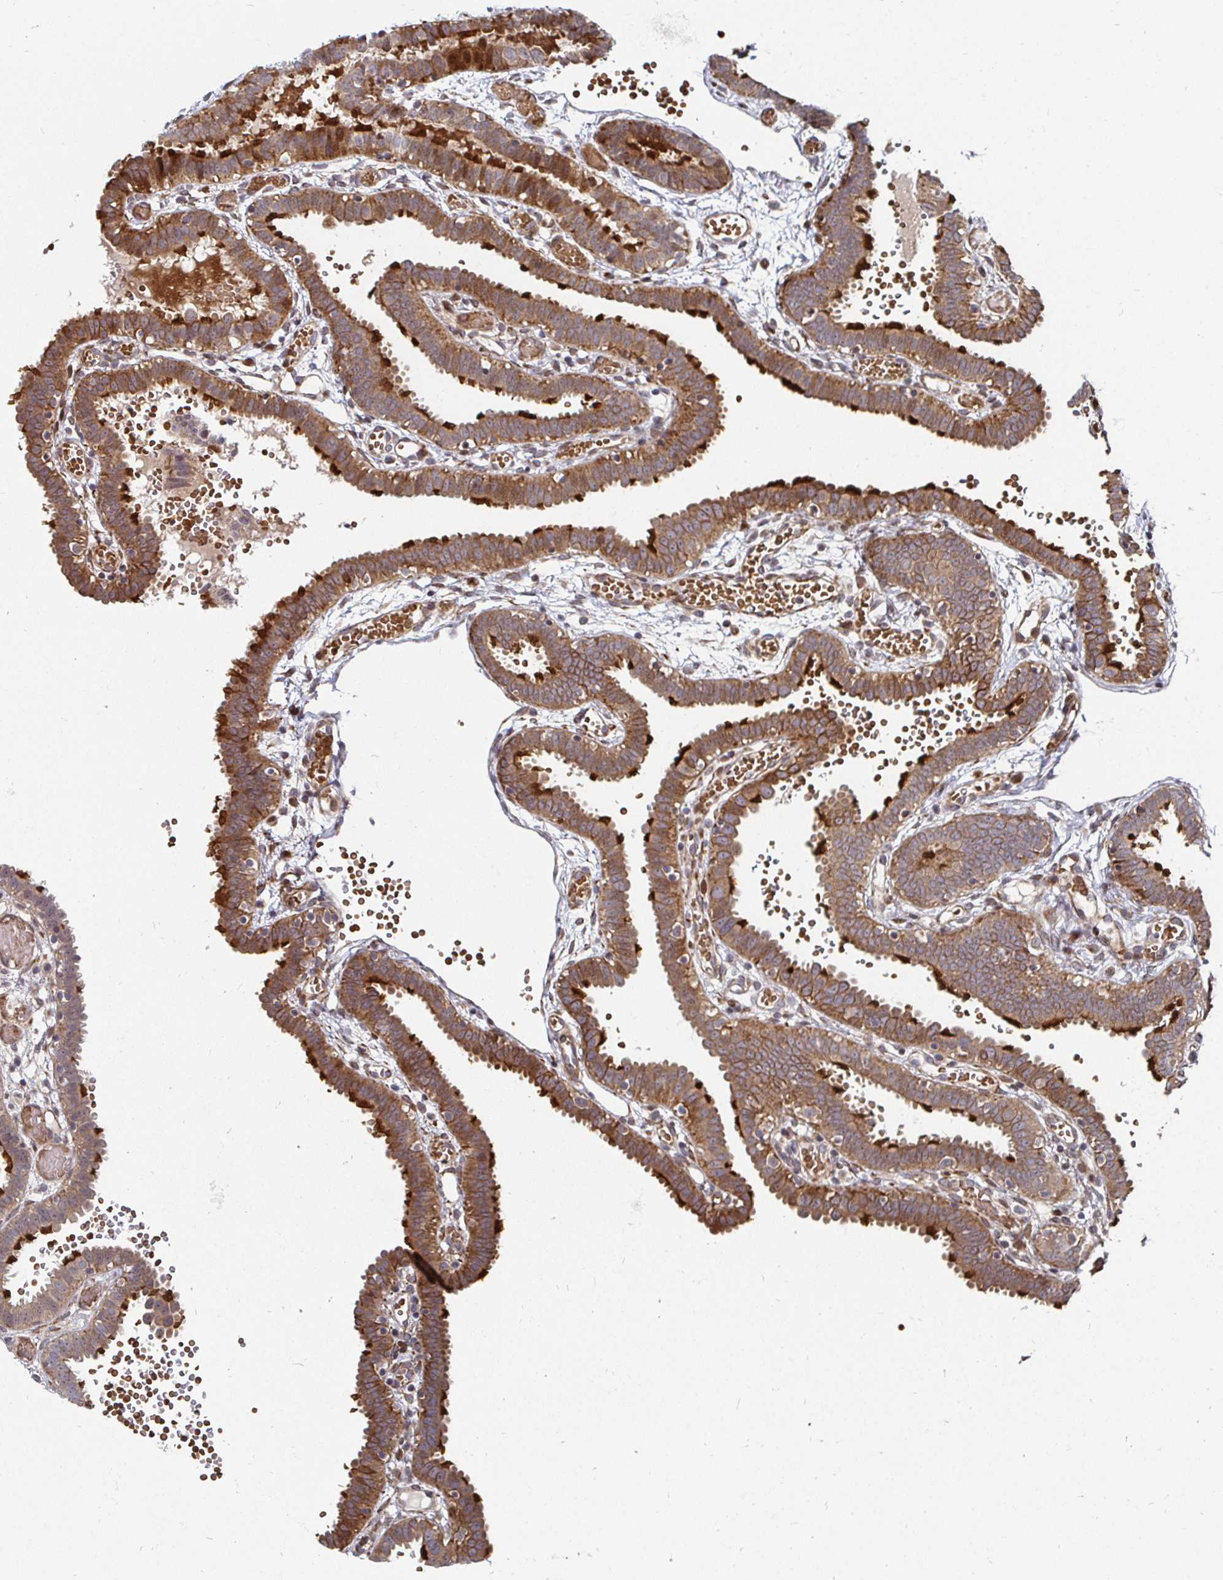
{"staining": {"intensity": "strong", "quantity": "<25%", "location": "cytoplasmic/membranous"}, "tissue": "fallopian tube", "cell_type": "Glandular cells", "image_type": "normal", "snomed": [{"axis": "morphology", "description": "Normal tissue, NOS"}, {"axis": "topography", "description": "Fallopian tube"}], "caption": "Immunohistochemistry histopathology image of benign fallopian tube: fallopian tube stained using IHC demonstrates medium levels of strong protein expression localized specifically in the cytoplasmic/membranous of glandular cells, appearing as a cytoplasmic/membranous brown color.", "gene": "TBKBP1", "patient": {"sex": "female", "age": 37}}